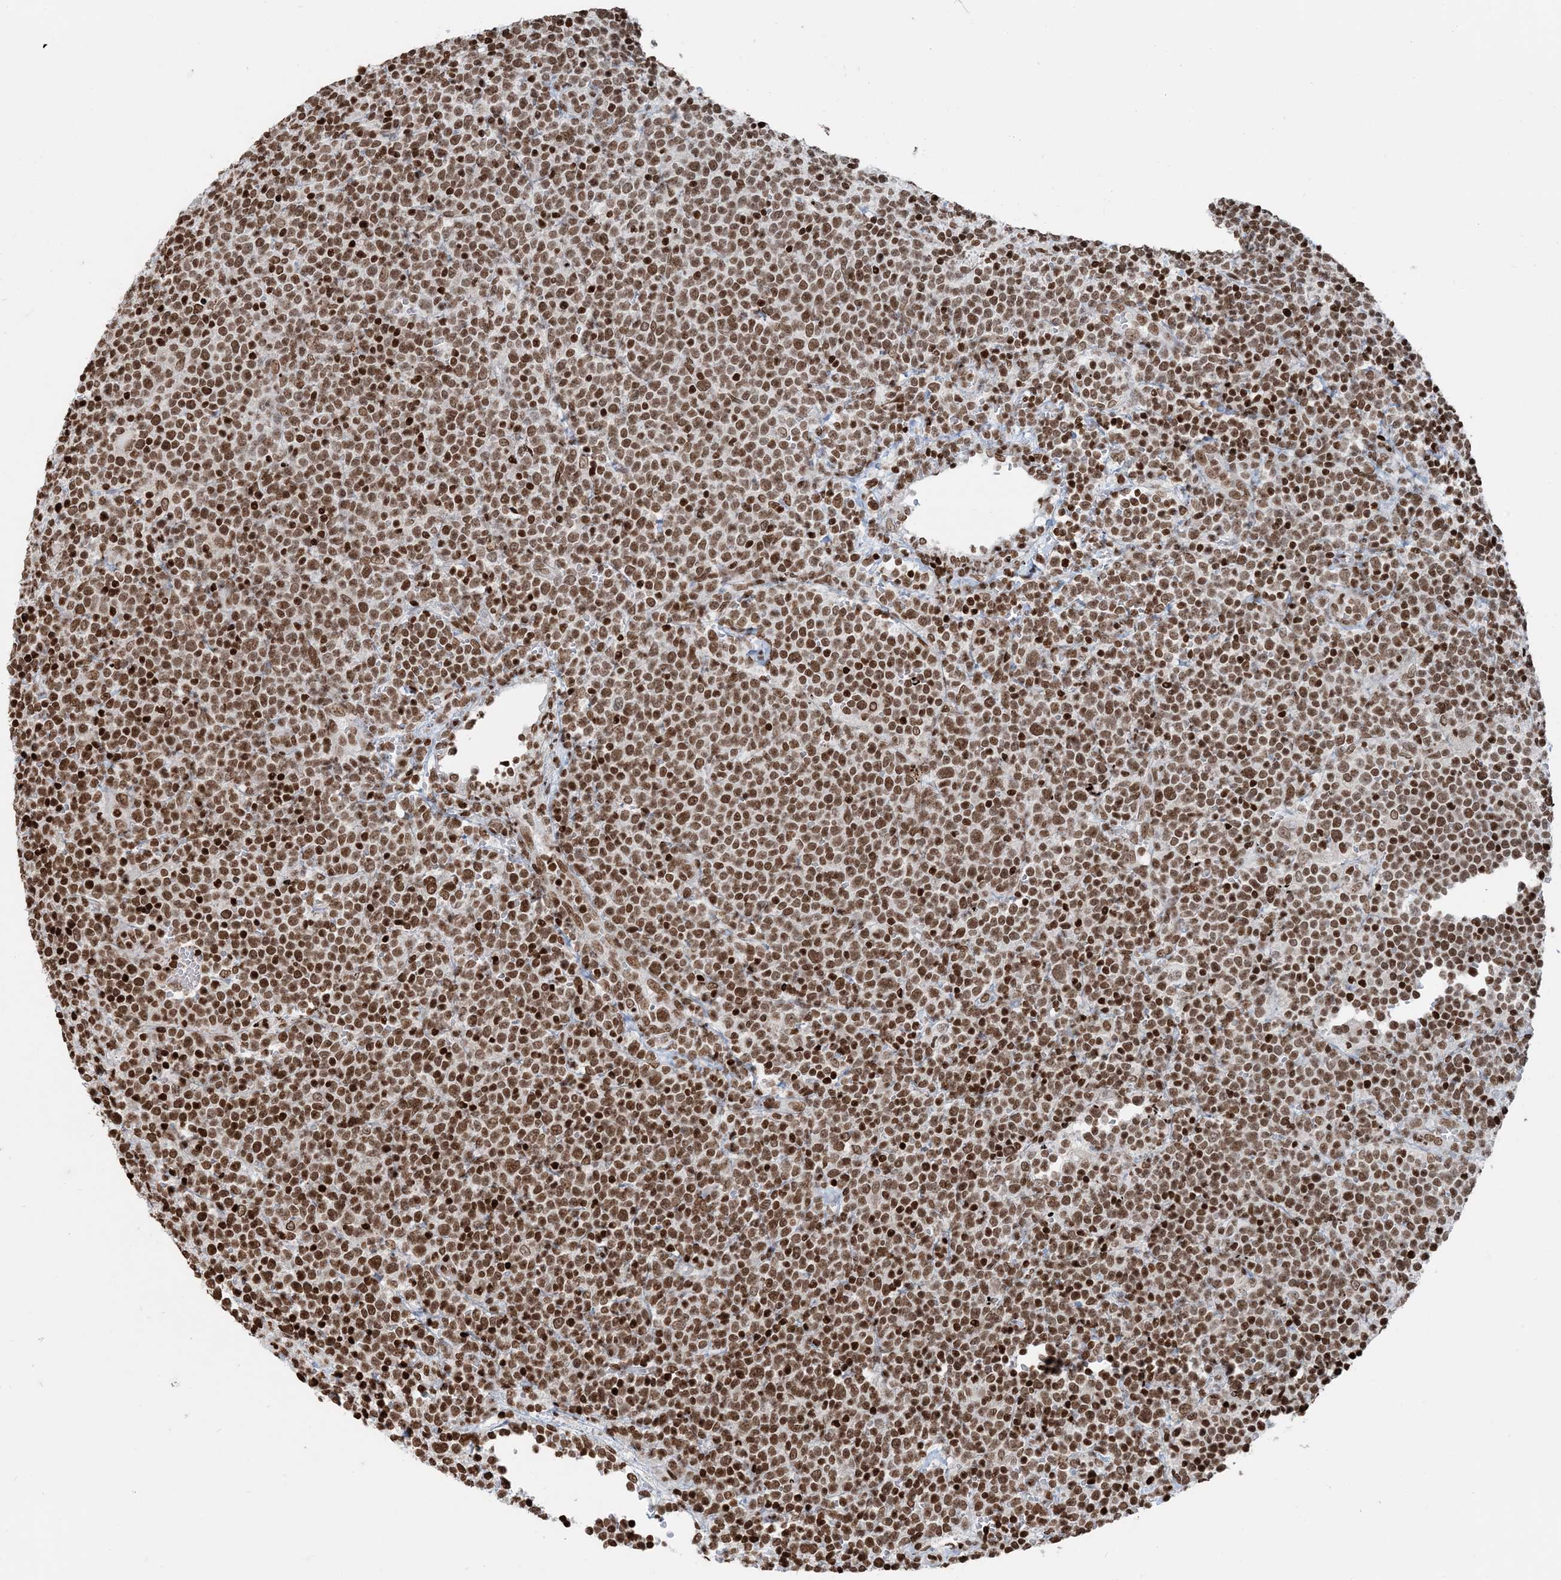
{"staining": {"intensity": "moderate", "quantity": ">75%", "location": "nuclear"}, "tissue": "lymphoma", "cell_type": "Tumor cells", "image_type": "cancer", "snomed": [{"axis": "morphology", "description": "Malignant lymphoma, non-Hodgkin's type, High grade"}, {"axis": "topography", "description": "Lymph node"}], "caption": "There is medium levels of moderate nuclear positivity in tumor cells of lymphoma, as demonstrated by immunohistochemical staining (brown color).", "gene": "H3-3B", "patient": {"sex": "male", "age": 61}}